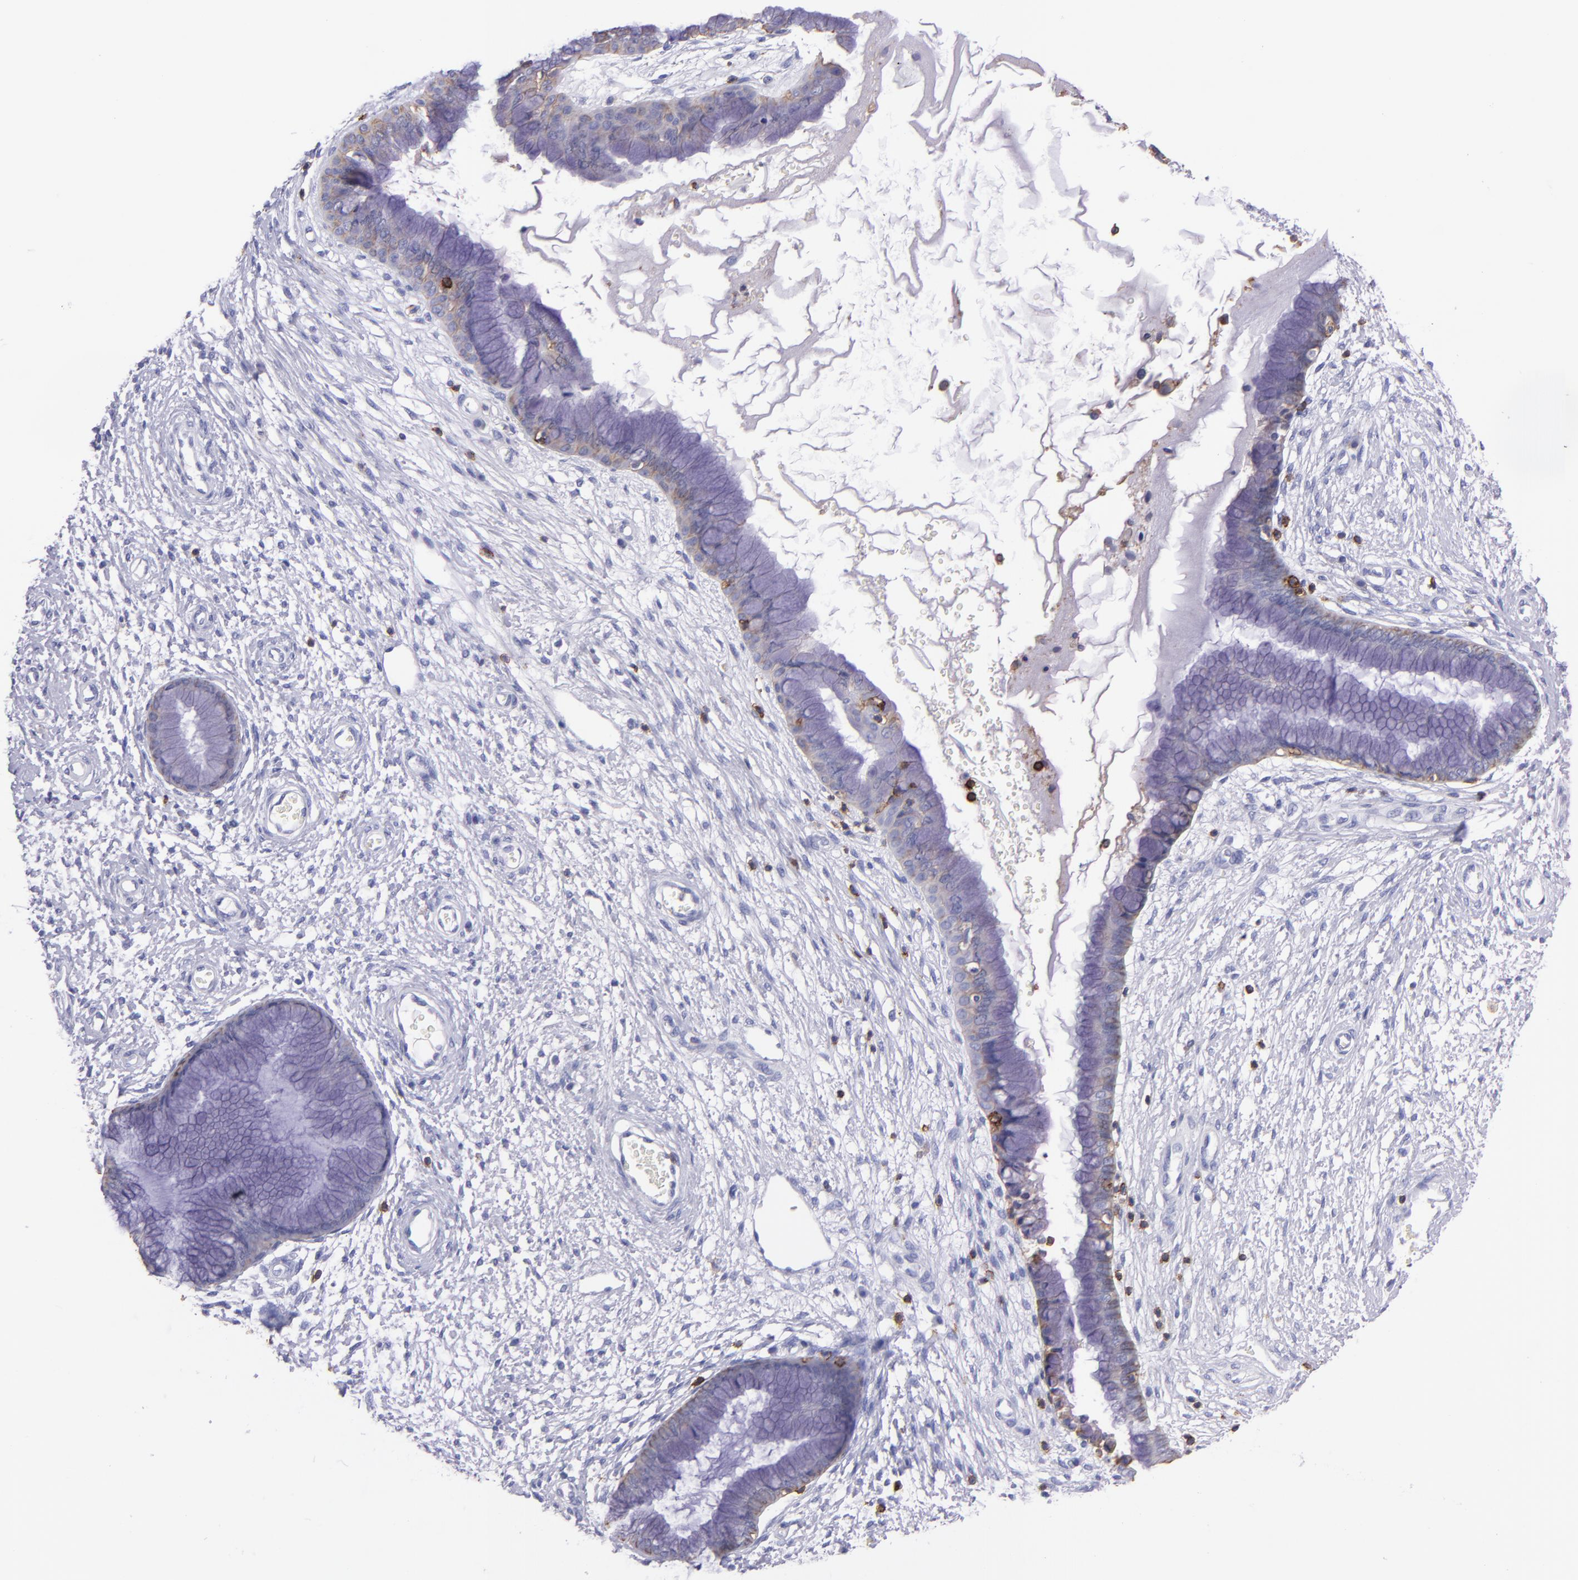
{"staining": {"intensity": "weak", "quantity": "<25%", "location": "cytoplasmic/membranous"}, "tissue": "cervix", "cell_type": "Glandular cells", "image_type": "normal", "snomed": [{"axis": "morphology", "description": "Normal tissue, NOS"}, {"axis": "topography", "description": "Cervix"}], "caption": "High power microscopy photomicrograph of an IHC micrograph of unremarkable cervix, revealing no significant positivity in glandular cells. (DAB (3,3'-diaminobenzidine) immunohistochemistry, high magnification).", "gene": "SPN", "patient": {"sex": "female", "age": 55}}